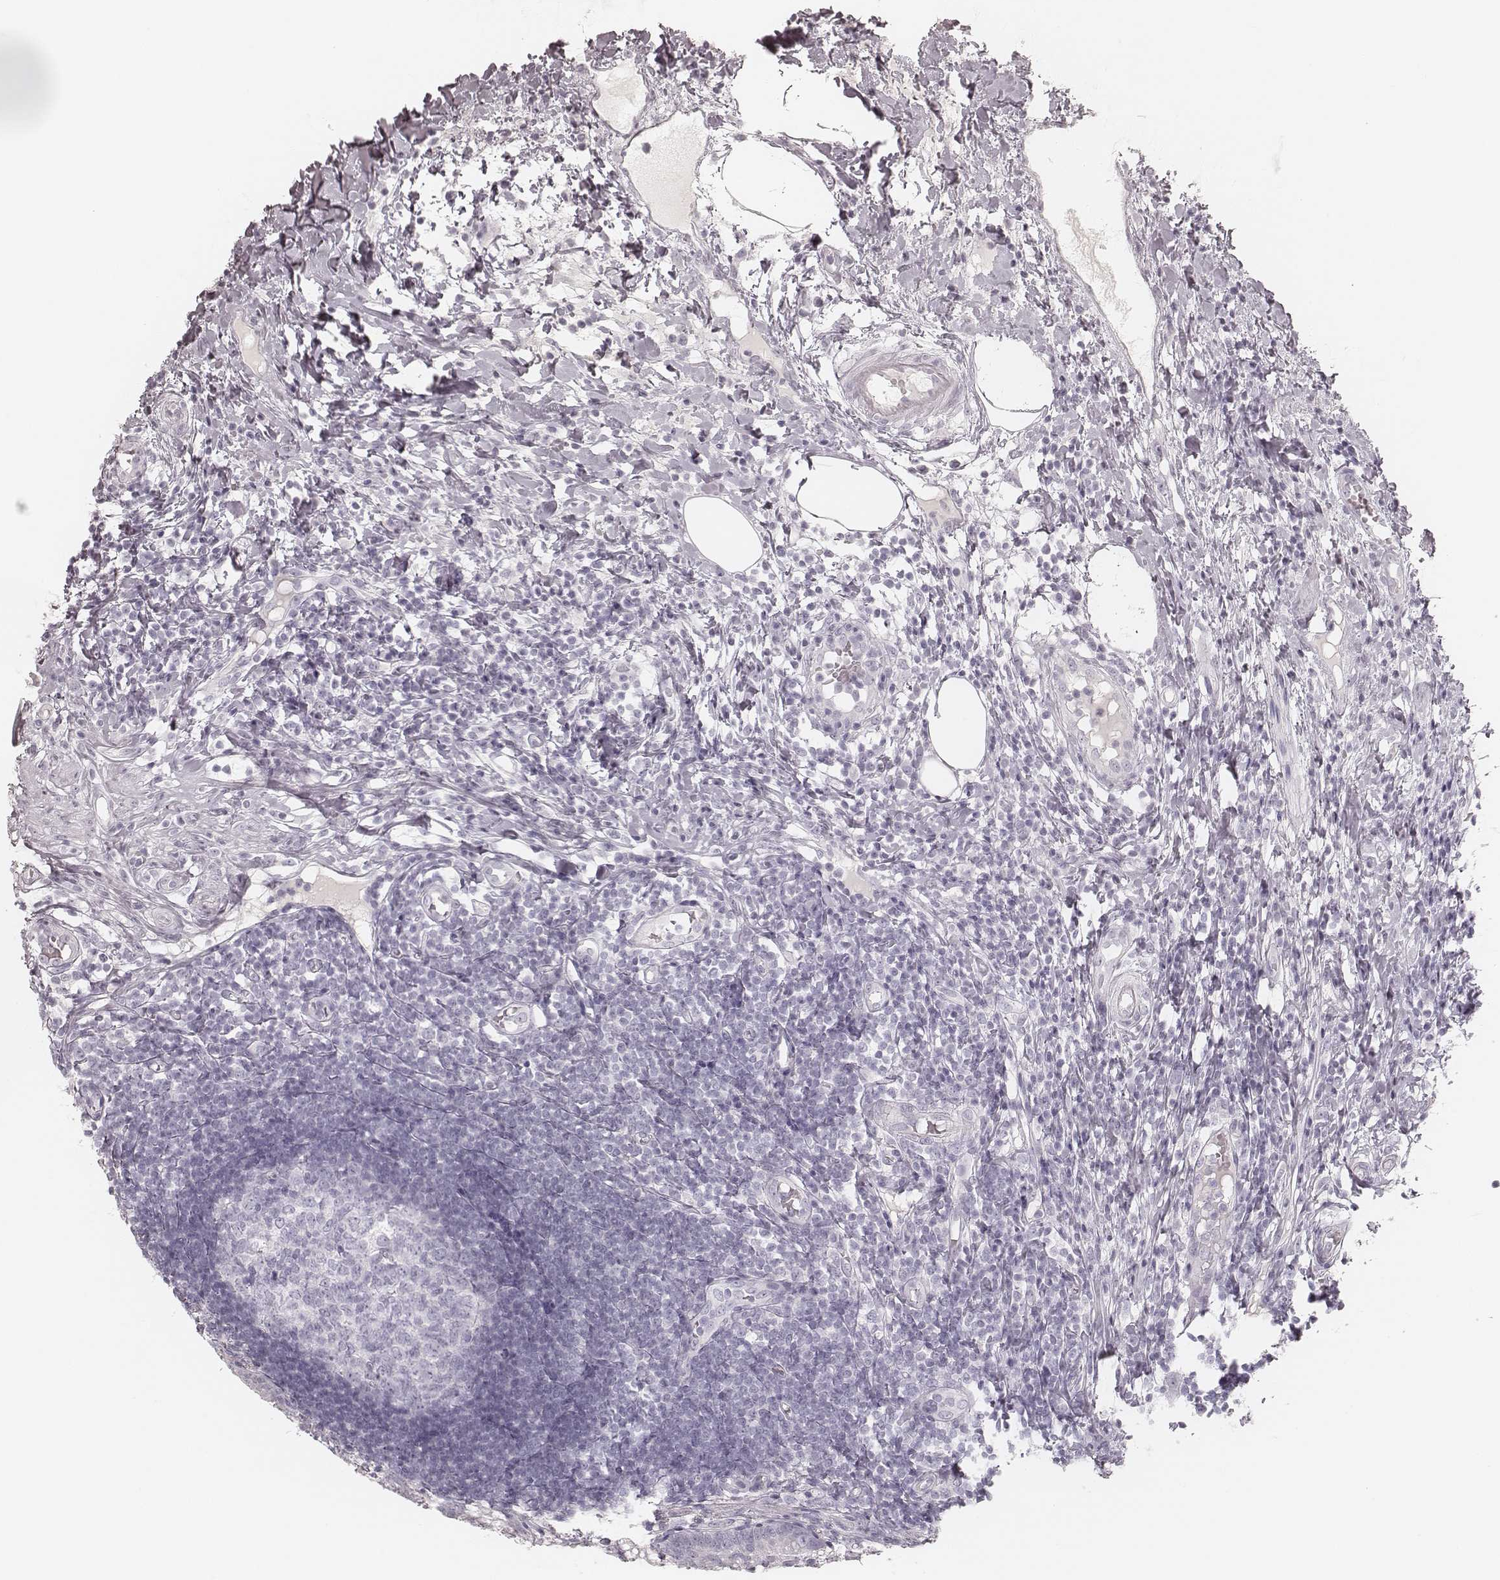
{"staining": {"intensity": "negative", "quantity": "none", "location": "none"}, "tissue": "appendix", "cell_type": "Glandular cells", "image_type": "normal", "snomed": [{"axis": "morphology", "description": "Normal tissue, NOS"}, {"axis": "morphology", "description": "Inflammation, NOS"}, {"axis": "topography", "description": "Appendix"}], "caption": "IHC of normal human appendix shows no positivity in glandular cells.", "gene": "KRT31", "patient": {"sex": "male", "age": 16}}